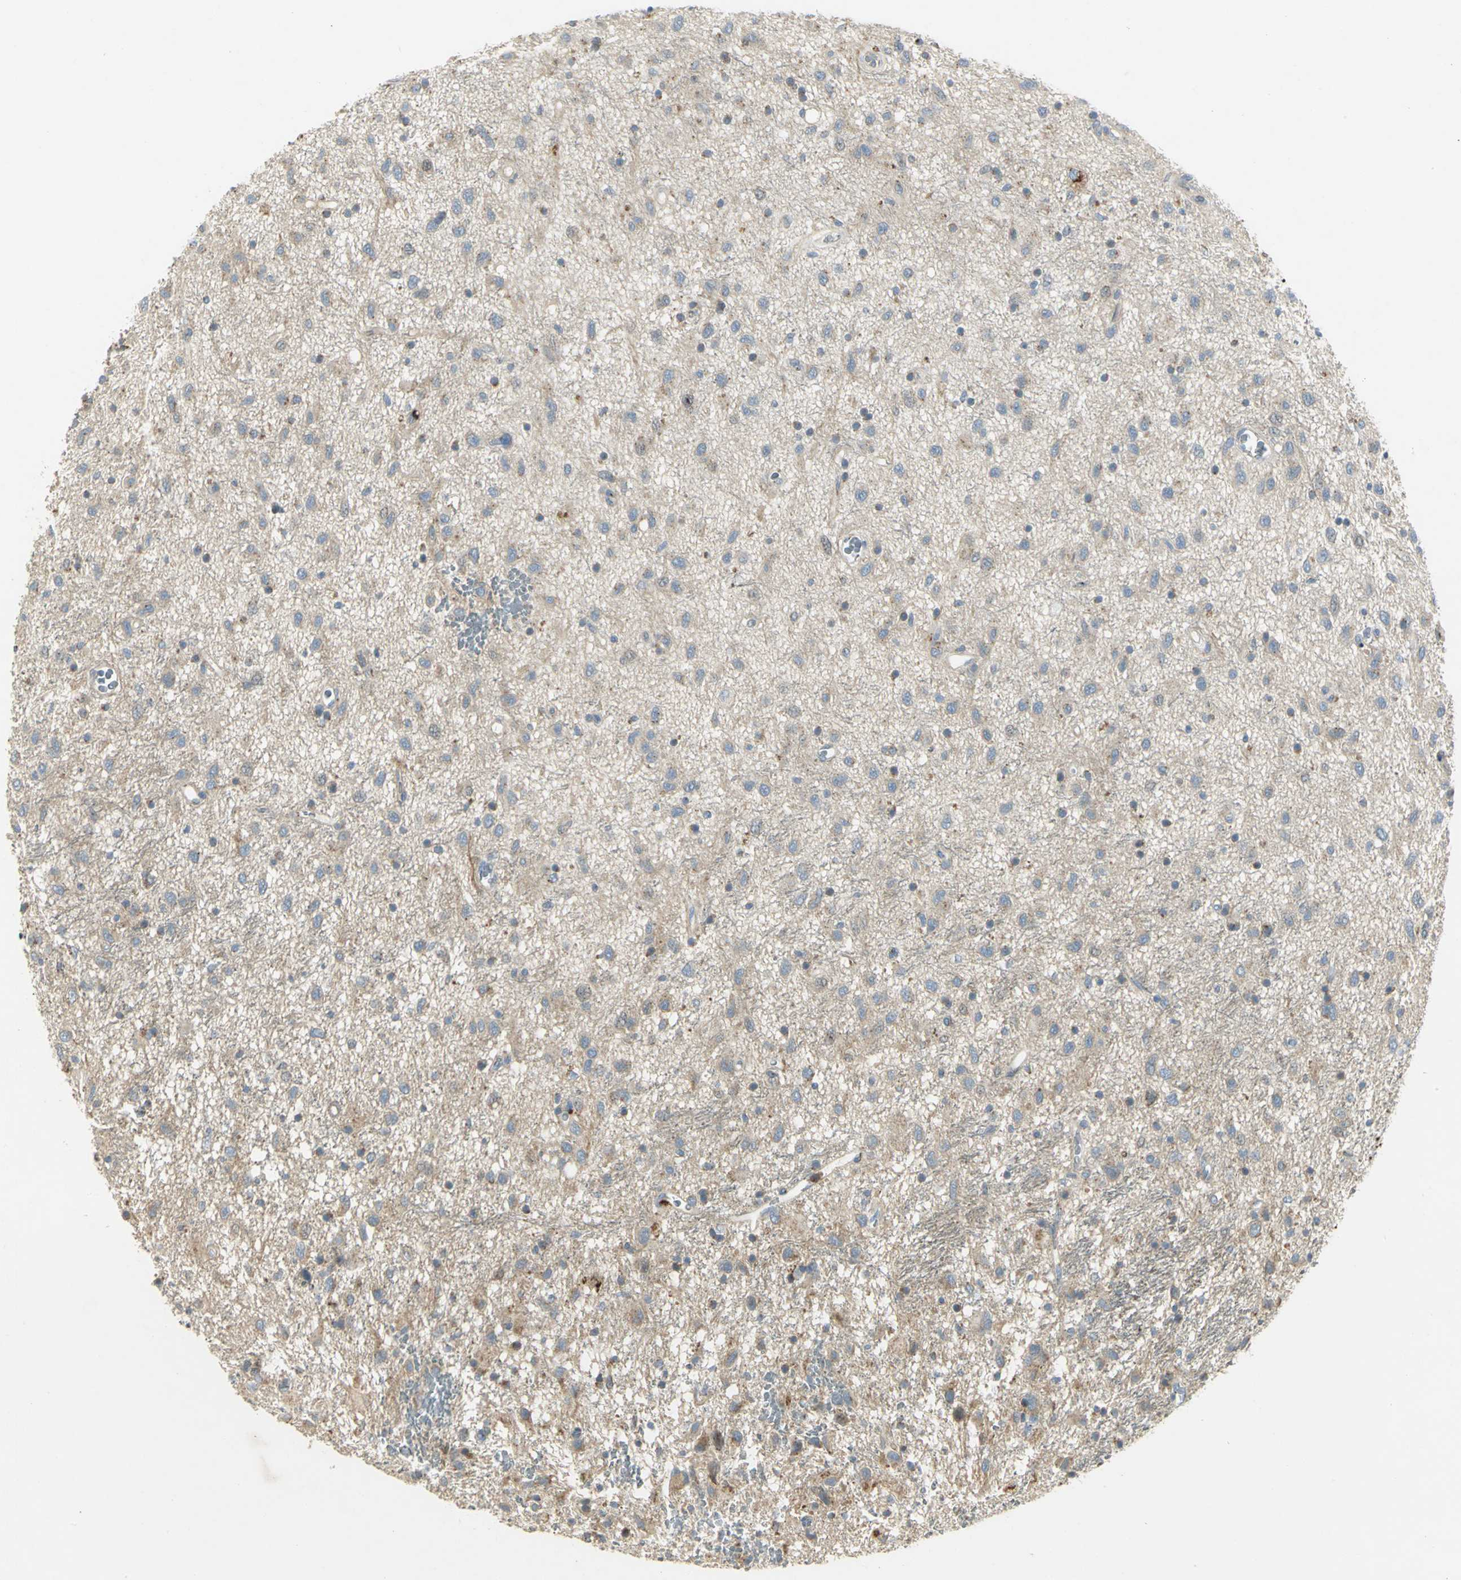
{"staining": {"intensity": "weak", "quantity": ">75%", "location": "cytoplasmic/membranous"}, "tissue": "glioma", "cell_type": "Tumor cells", "image_type": "cancer", "snomed": [{"axis": "morphology", "description": "Glioma, malignant, Low grade"}, {"axis": "topography", "description": "Brain"}], "caption": "Protein expression analysis of glioma shows weak cytoplasmic/membranous expression in approximately >75% of tumor cells. (IHC, brightfield microscopy, high magnification).", "gene": "TM9SF2", "patient": {"sex": "male", "age": 77}}